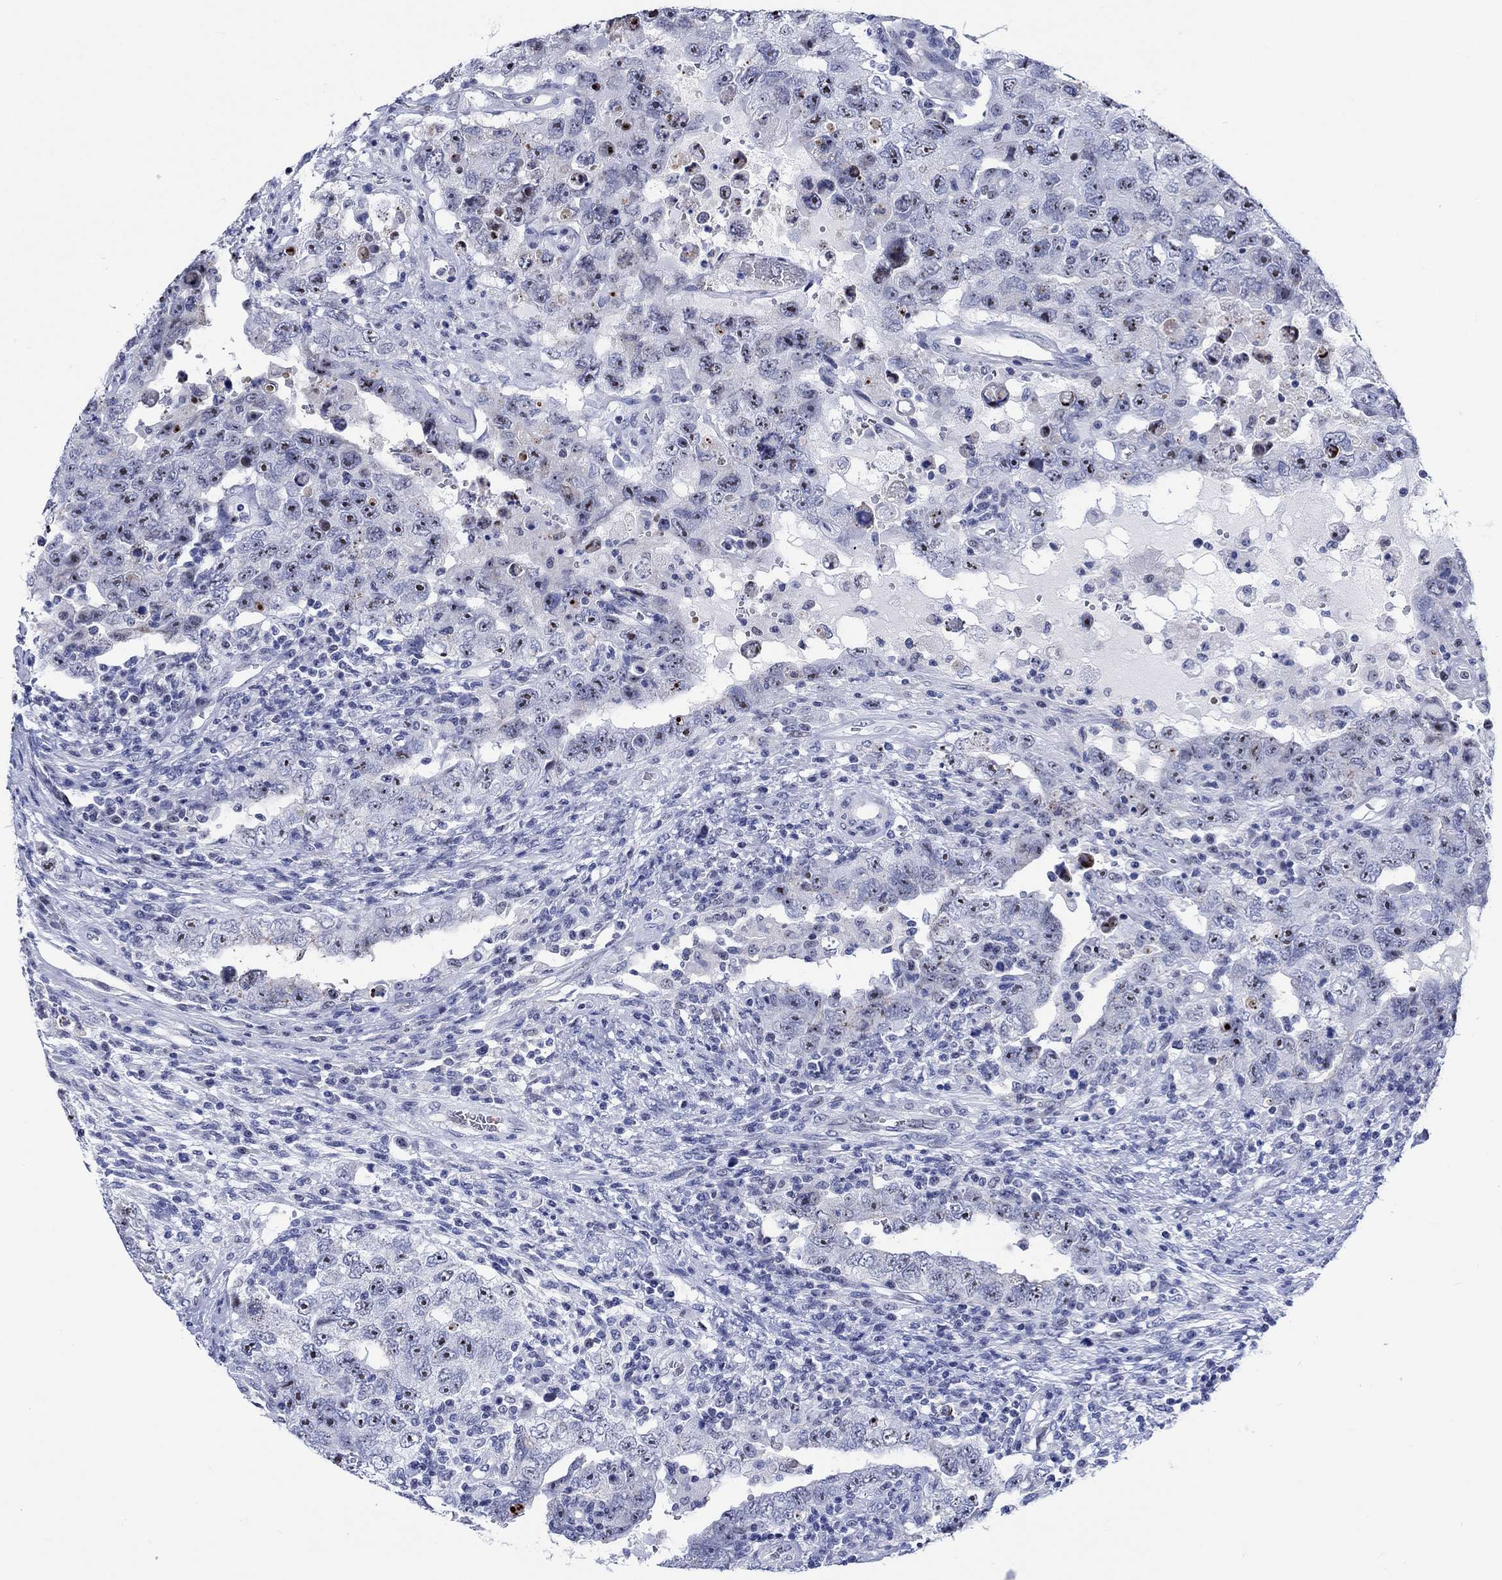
{"staining": {"intensity": "strong", "quantity": "25%-75%", "location": "nuclear"}, "tissue": "testis cancer", "cell_type": "Tumor cells", "image_type": "cancer", "snomed": [{"axis": "morphology", "description": "Carcinoma, Embryonal, NOS"}, {"axis": "topography", "description": "Testis"}], "caption": "Strong nuclear positivity is identified in approximately 25%-75% of tumor cells in embryonal carcinoma (testis).", "gene": "ZNF446", "patient": {"sex": "male", "age": 26}}